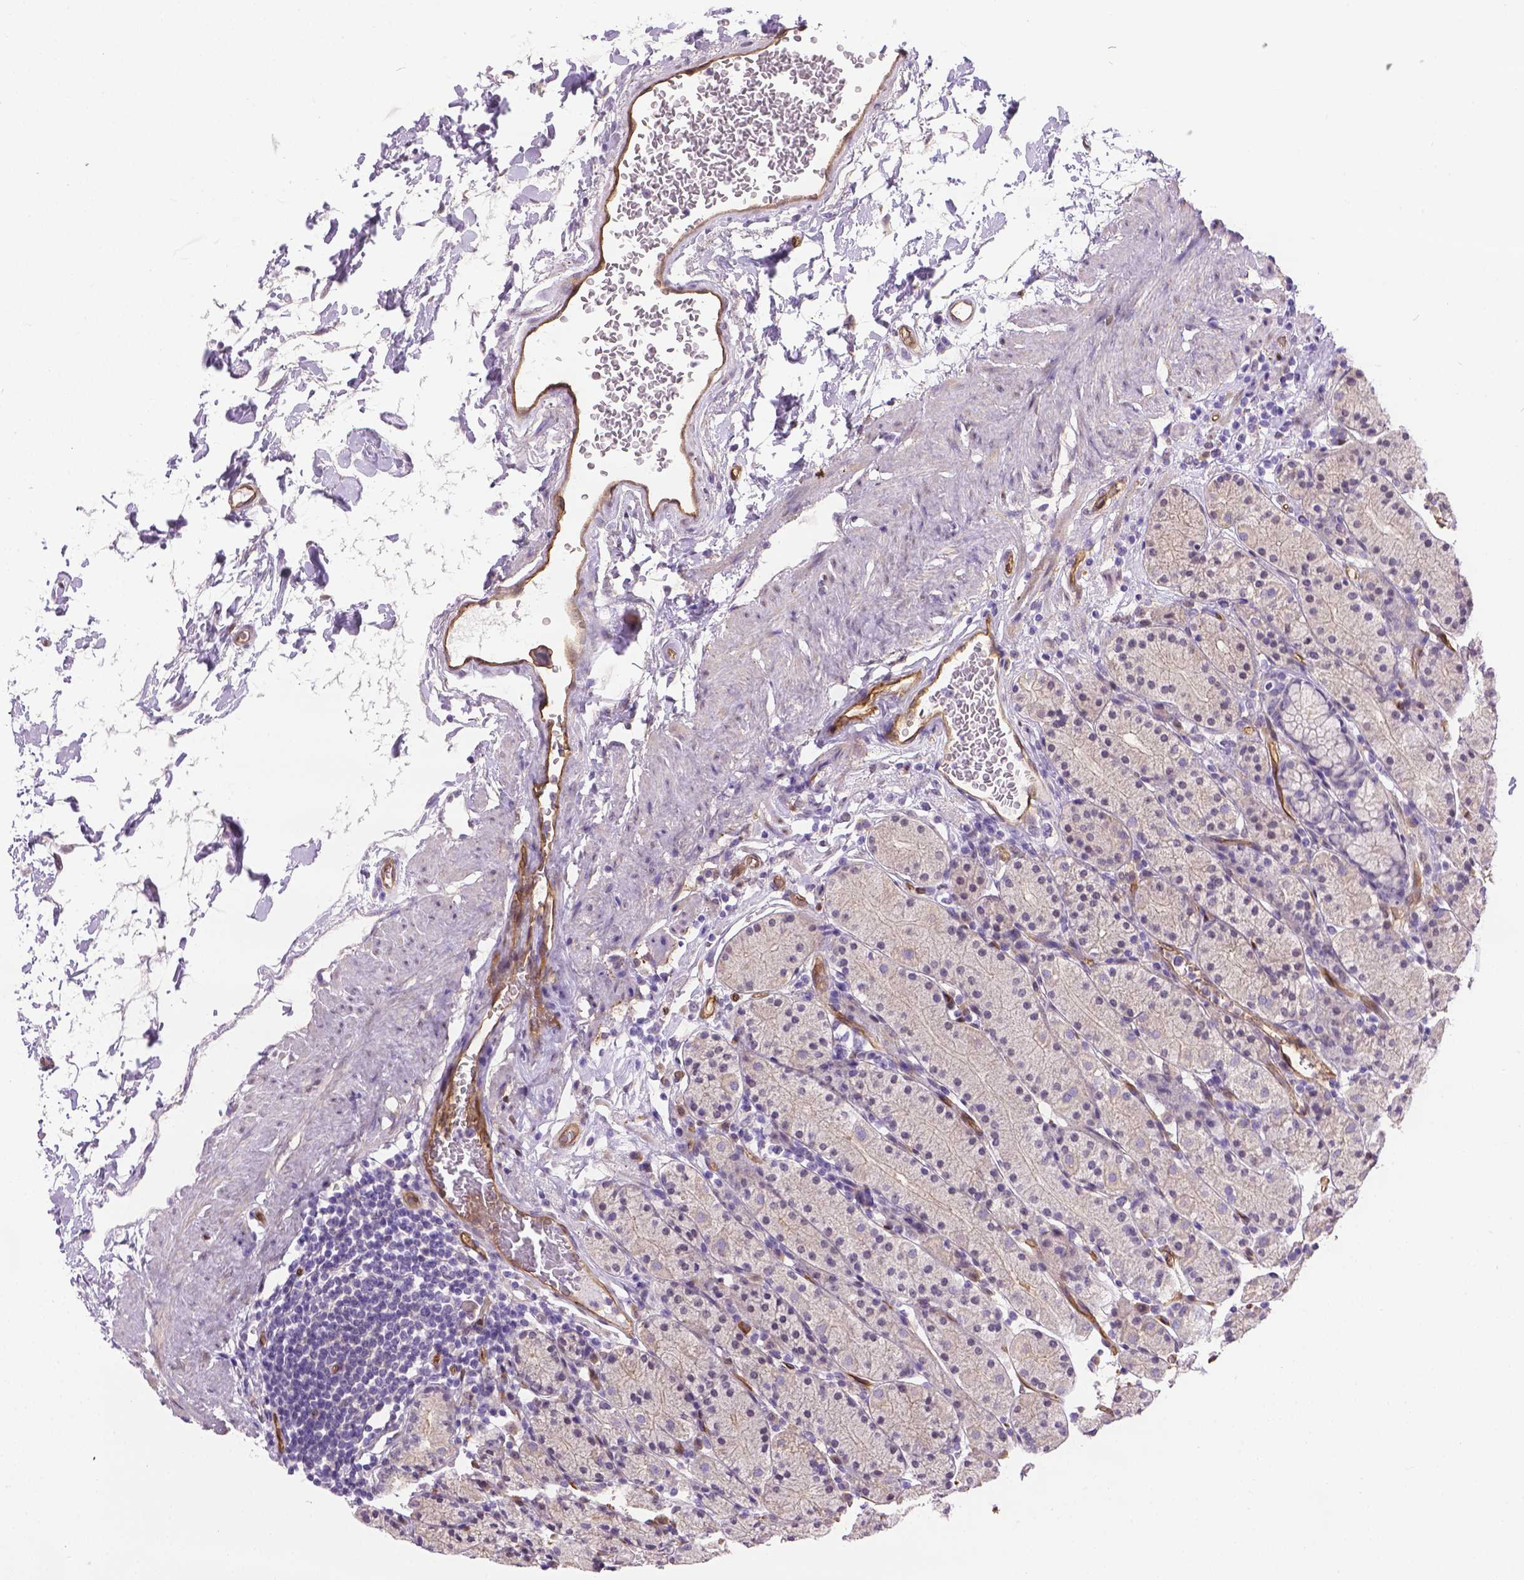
{"staining": {"intensity": "negative", "quantity": "none", "location": "none"}, "tissue": "stomach", "cell_type": "Glandular cells", "image_type": "normal", "snomed": [{"axis": "morphology", "description": "Normal tissue, NOS"}, {"axis": "topography", "description": "Stomach, upper"}, {"axis": "topography", "description": "Stomach"}], "caption": "High power microscopy image of an immunohistochemistry micrograph of unremarkable stomach, revealing no significant positivity in glandular cells. (DAB (3,3'-diaminobenzidine) IHC, high magnification).", "gene": "CLIC4", "patient": {"sex": "male", "age": 62}}